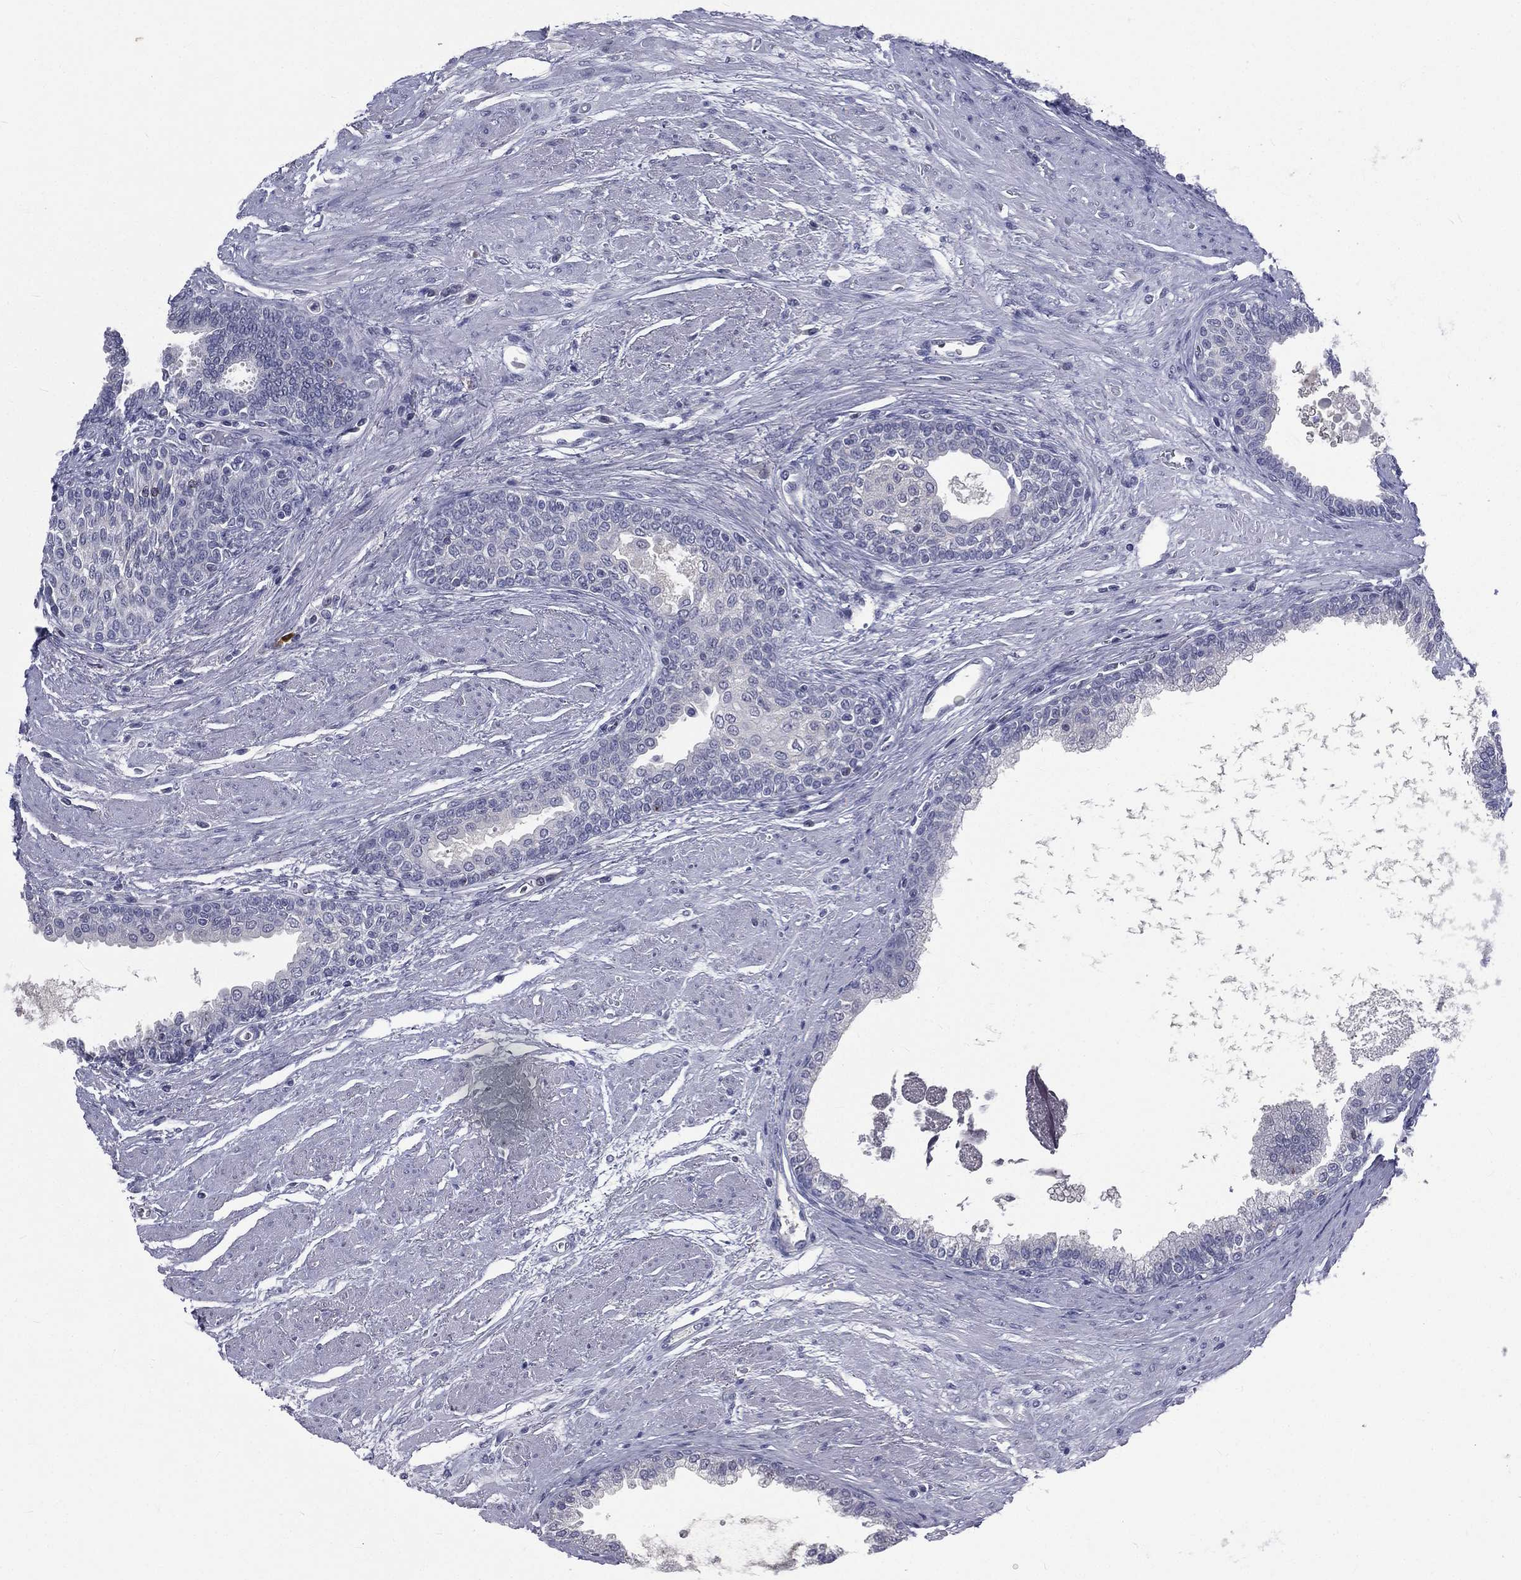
{"staining": {"intensity": "negative", "quantity": "none", "location": "none"}, "tissue": "prostate cancer", "cell_type": "Tumor cells", "image_type": "cancer", "snomed": [{"axis": "morphology", "description": "Adenocarcinoma, NOS"}, {"axis": "topography", "description": "Prostate and seminal vesicle, NOS"}, {"axis": "topography", "description": "Prostate"}], "caption": "Tumor cells show no significant expression in prostate adenocarcinoma.", "gene": "IFT27", "patient": {"sex": "male", "age": 62}}